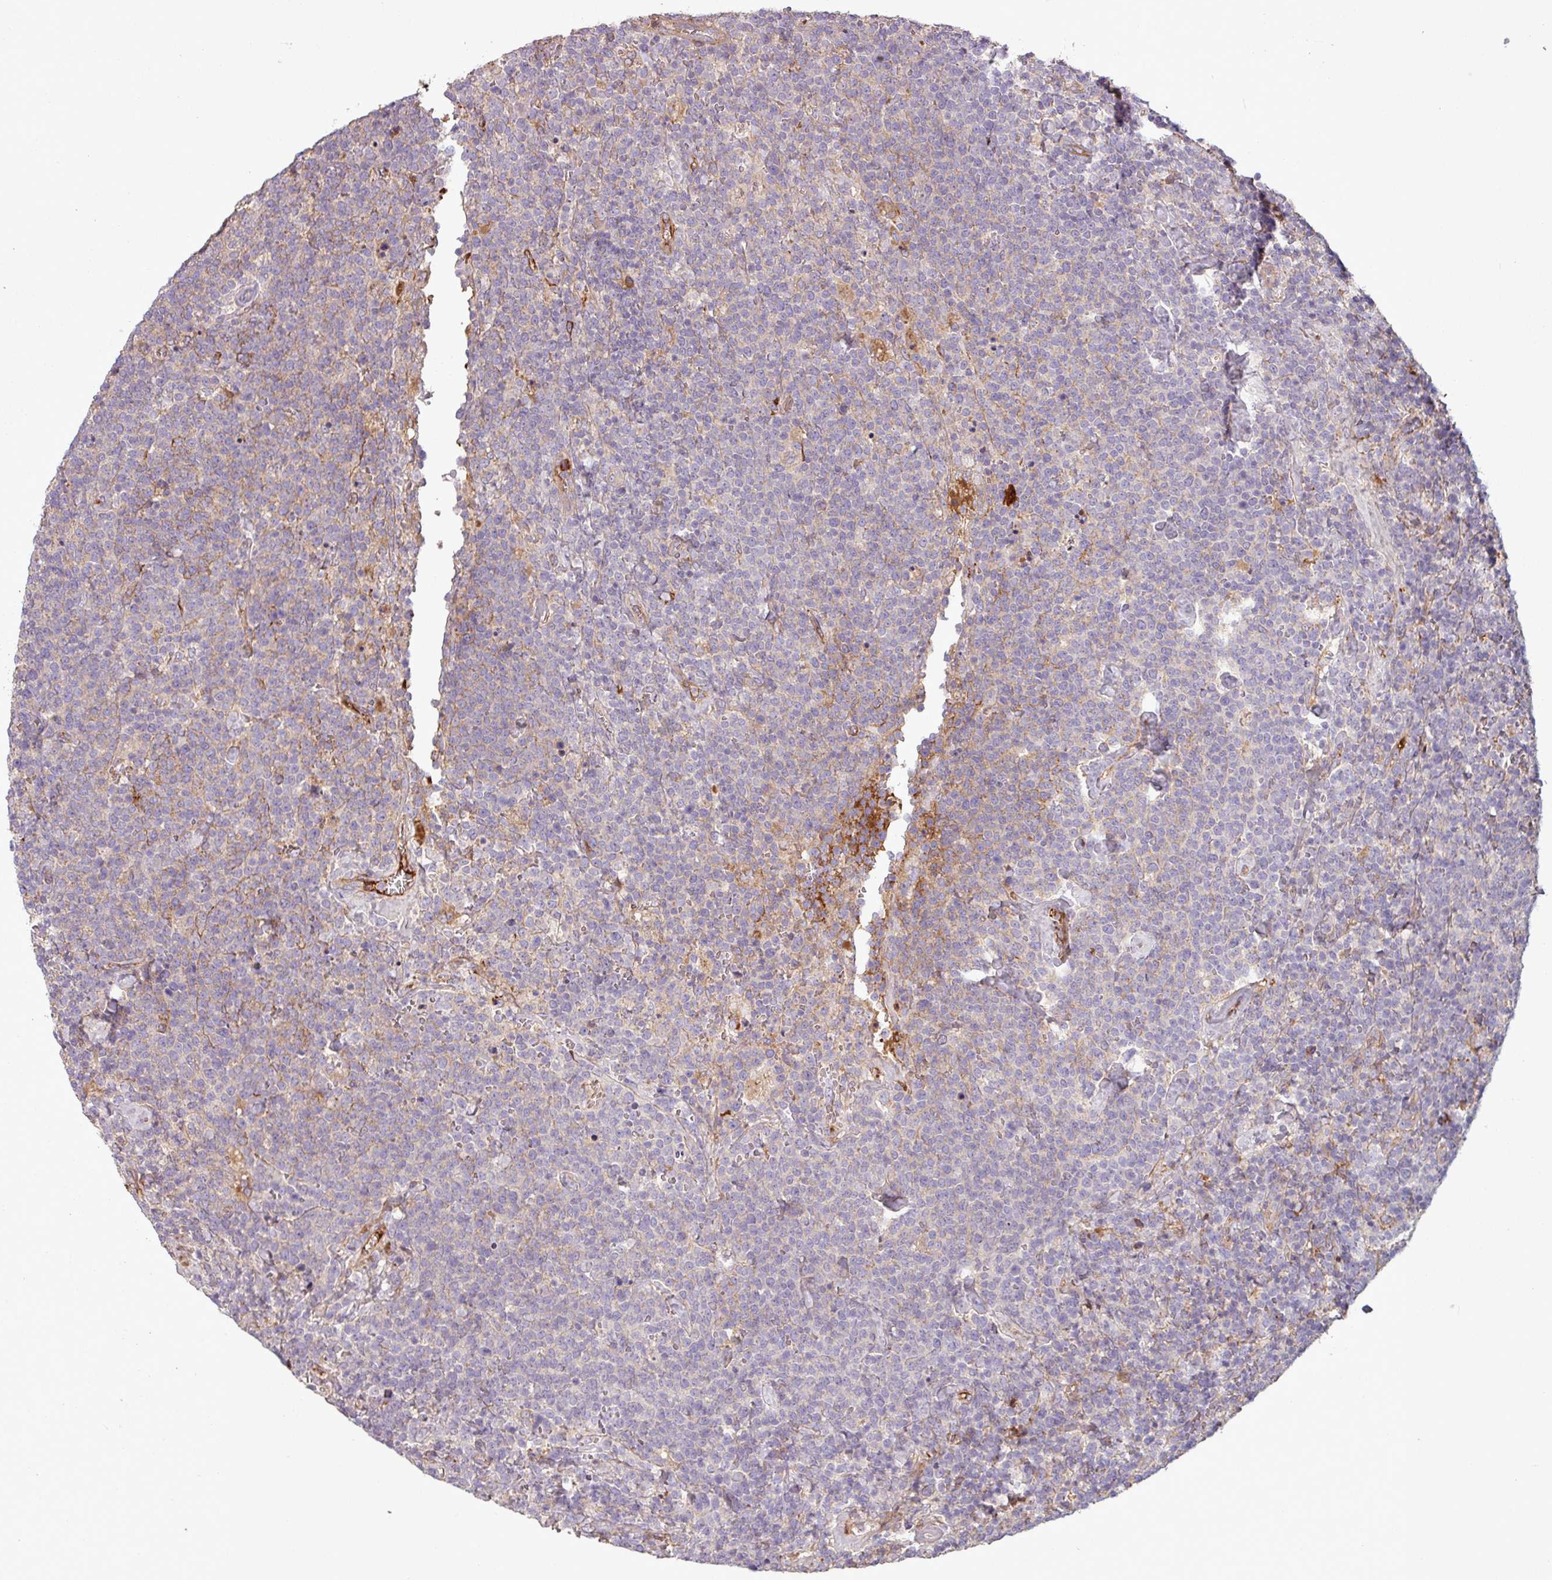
{"staining": {"intensity": "negative", "quantity": "none", "location": "none"}, "tissue": "lymphoma", "cell_type": "Tumor cells", "image_type": "cancer", "snomed": [{"axis": "morphology", "description": "Malignant lymphoma, non-Hodgkin's type, High grade"}, {"axis": "topography", "description": "Lymph node"}], "caption": "Tumor cells show no significant staining in lymphoma. (DAB (3,3'-diaminobenzidine) immunohistochemistry, high magnification).", "gene": "C4B", "patient": {"sex": "male", "age": 61}}